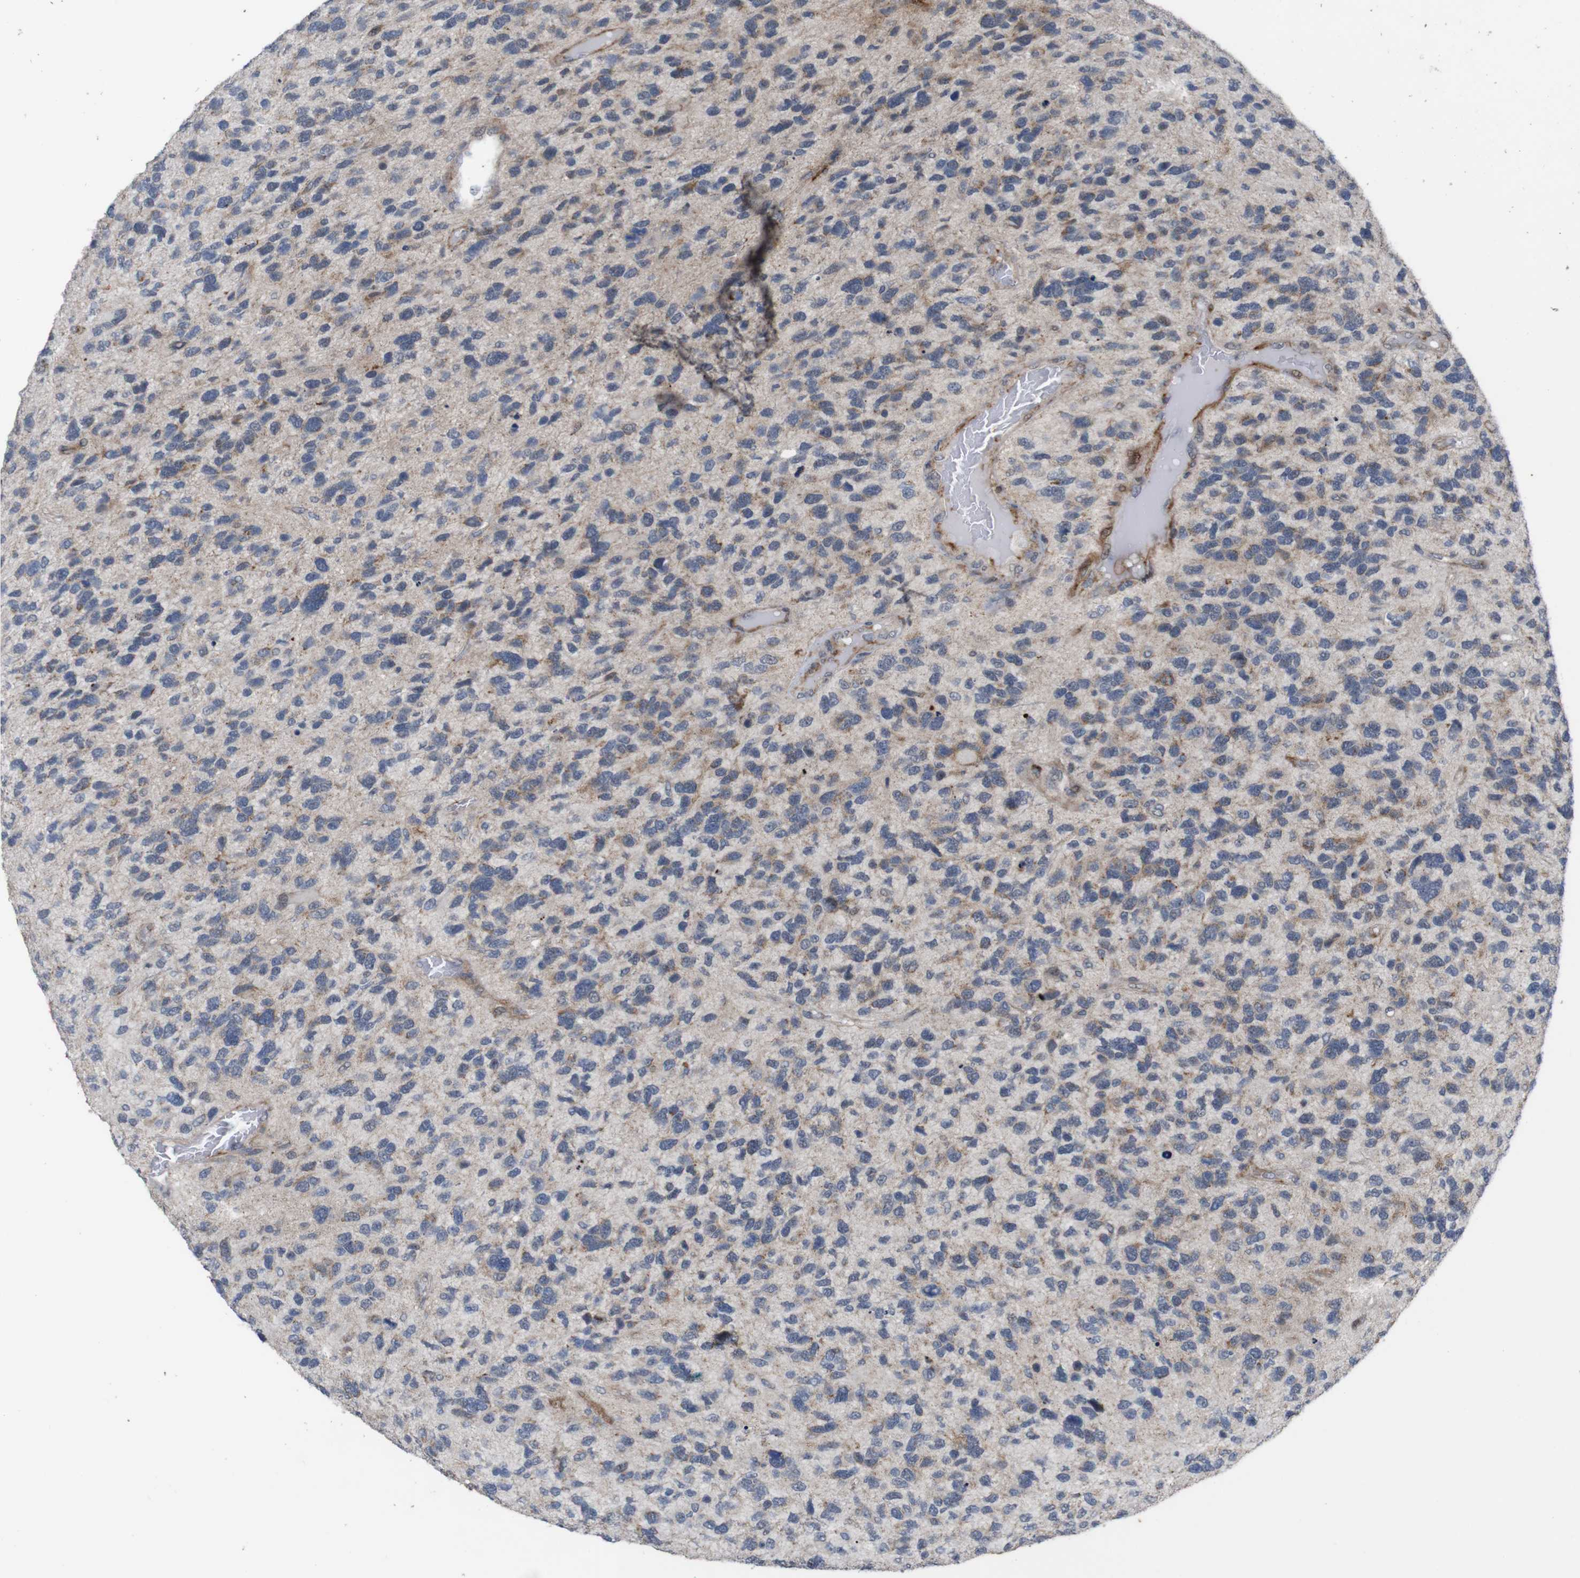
{"staining": {"intensity": "moderate", "quantity": "<25%", "location": "cytoplasmic/membranous"}, "tissue": "glioma", "cell_type": "Tumor cells", "image_type": "cancer", "snomed": [{"axis": "morphology", "description": "Glioma, malignant, High grade"}, {"axis": "topography", "description": "Brain"}], "caption": "A high-resolution histopathology image shows immunohistochemistry (IHC) staining of malignant high-grade glioma, which exhibits moderate cytoplasmic/membranous expression in about <25% of tumor cells.", "gene": "ATP7B", "patient": {"sex": "female", "age": 58}}